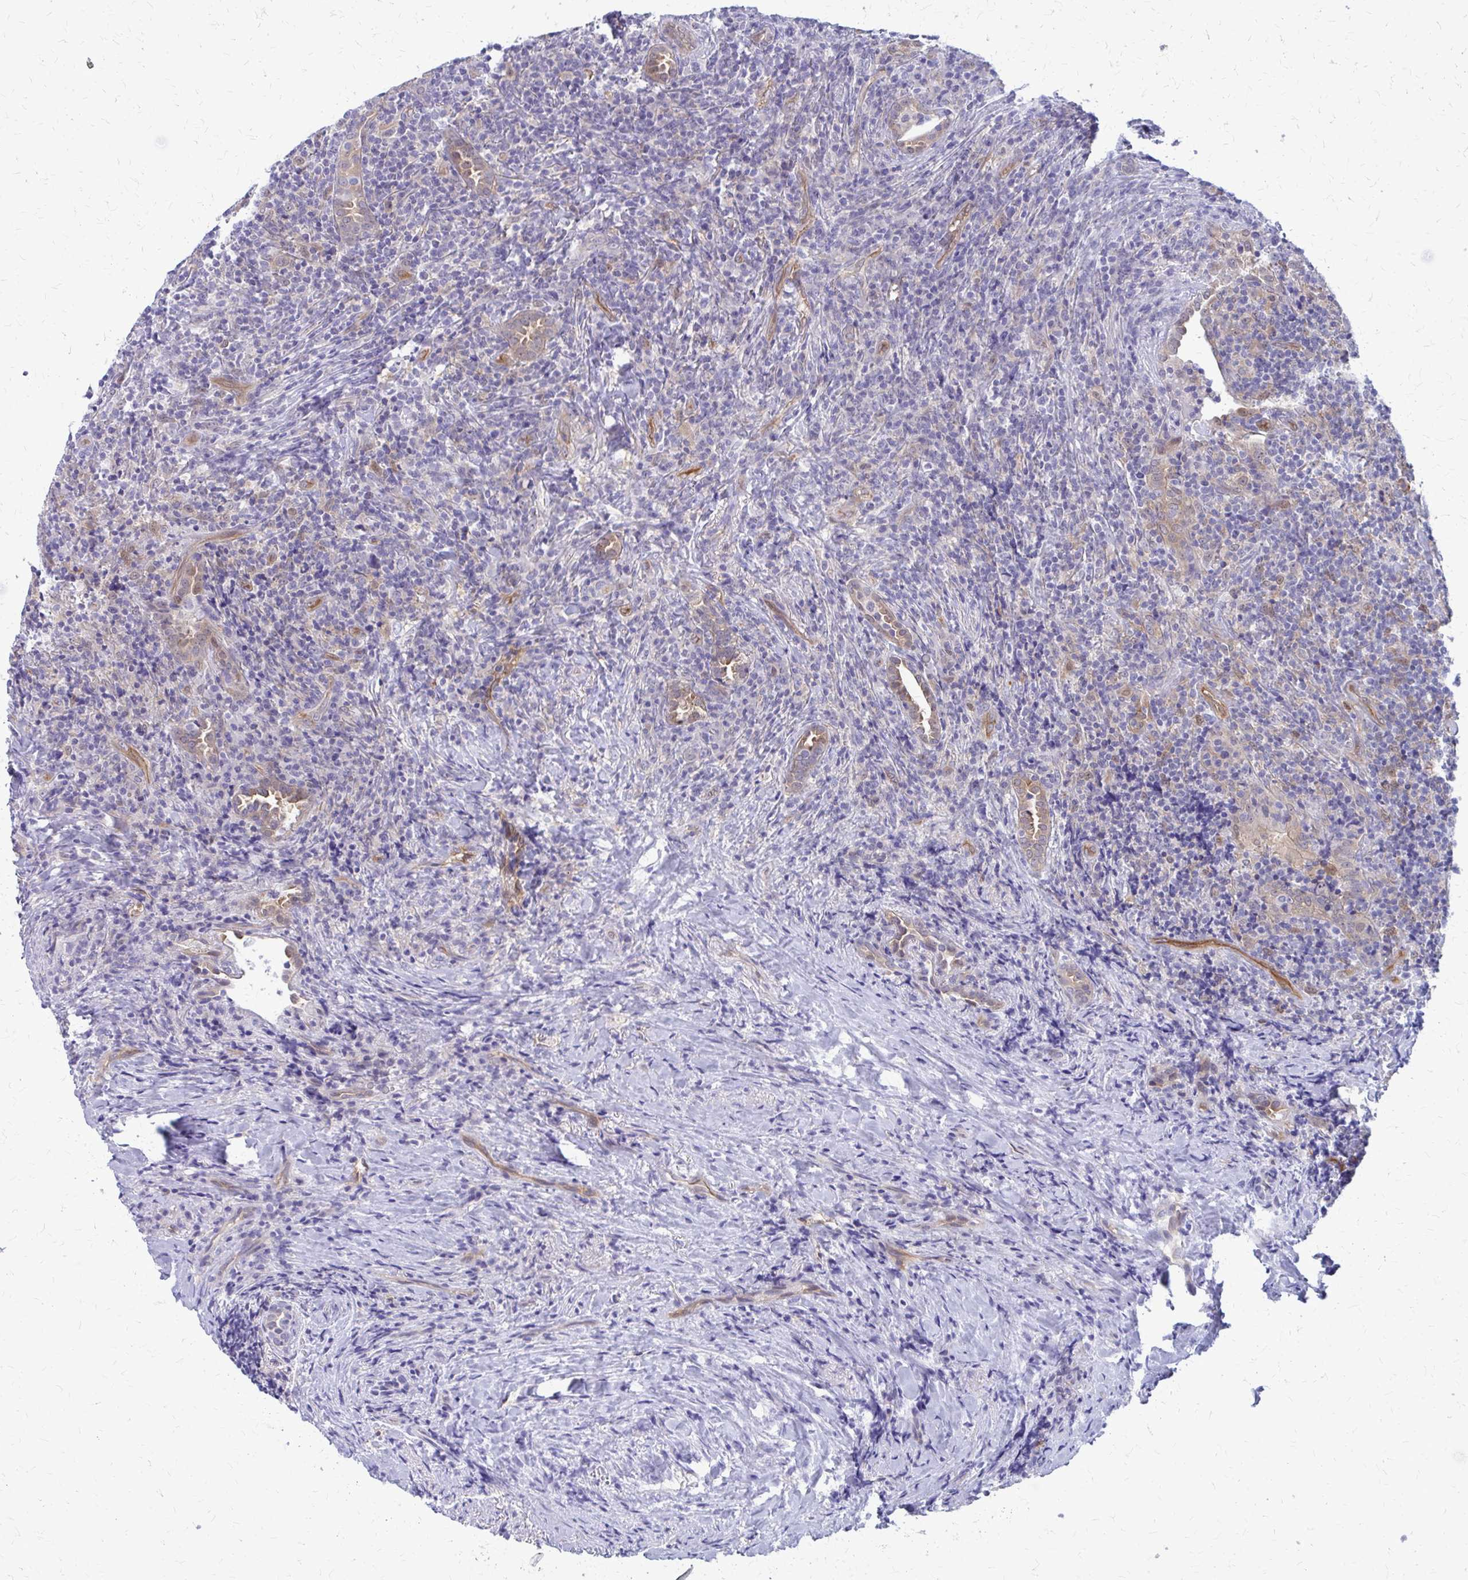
{"staining": {"intensity": "negative", "quantity": "none", "location": "none"}, "tissue": "lymphoma", "cell_type": "Tumor cells", "image_type": "cancer", "snomed": [{"axis": "morphology", "description": "Hodgkin's disease, NOS"}, {"axis": "topography", "description": "Lung"}], "caption": "Immunohistochemical staining of human Hodgkin's disease reveals no significant staining in tumor cells.", "gene": "CLIC2", "patient": {"sex": "male", "age": 17}}